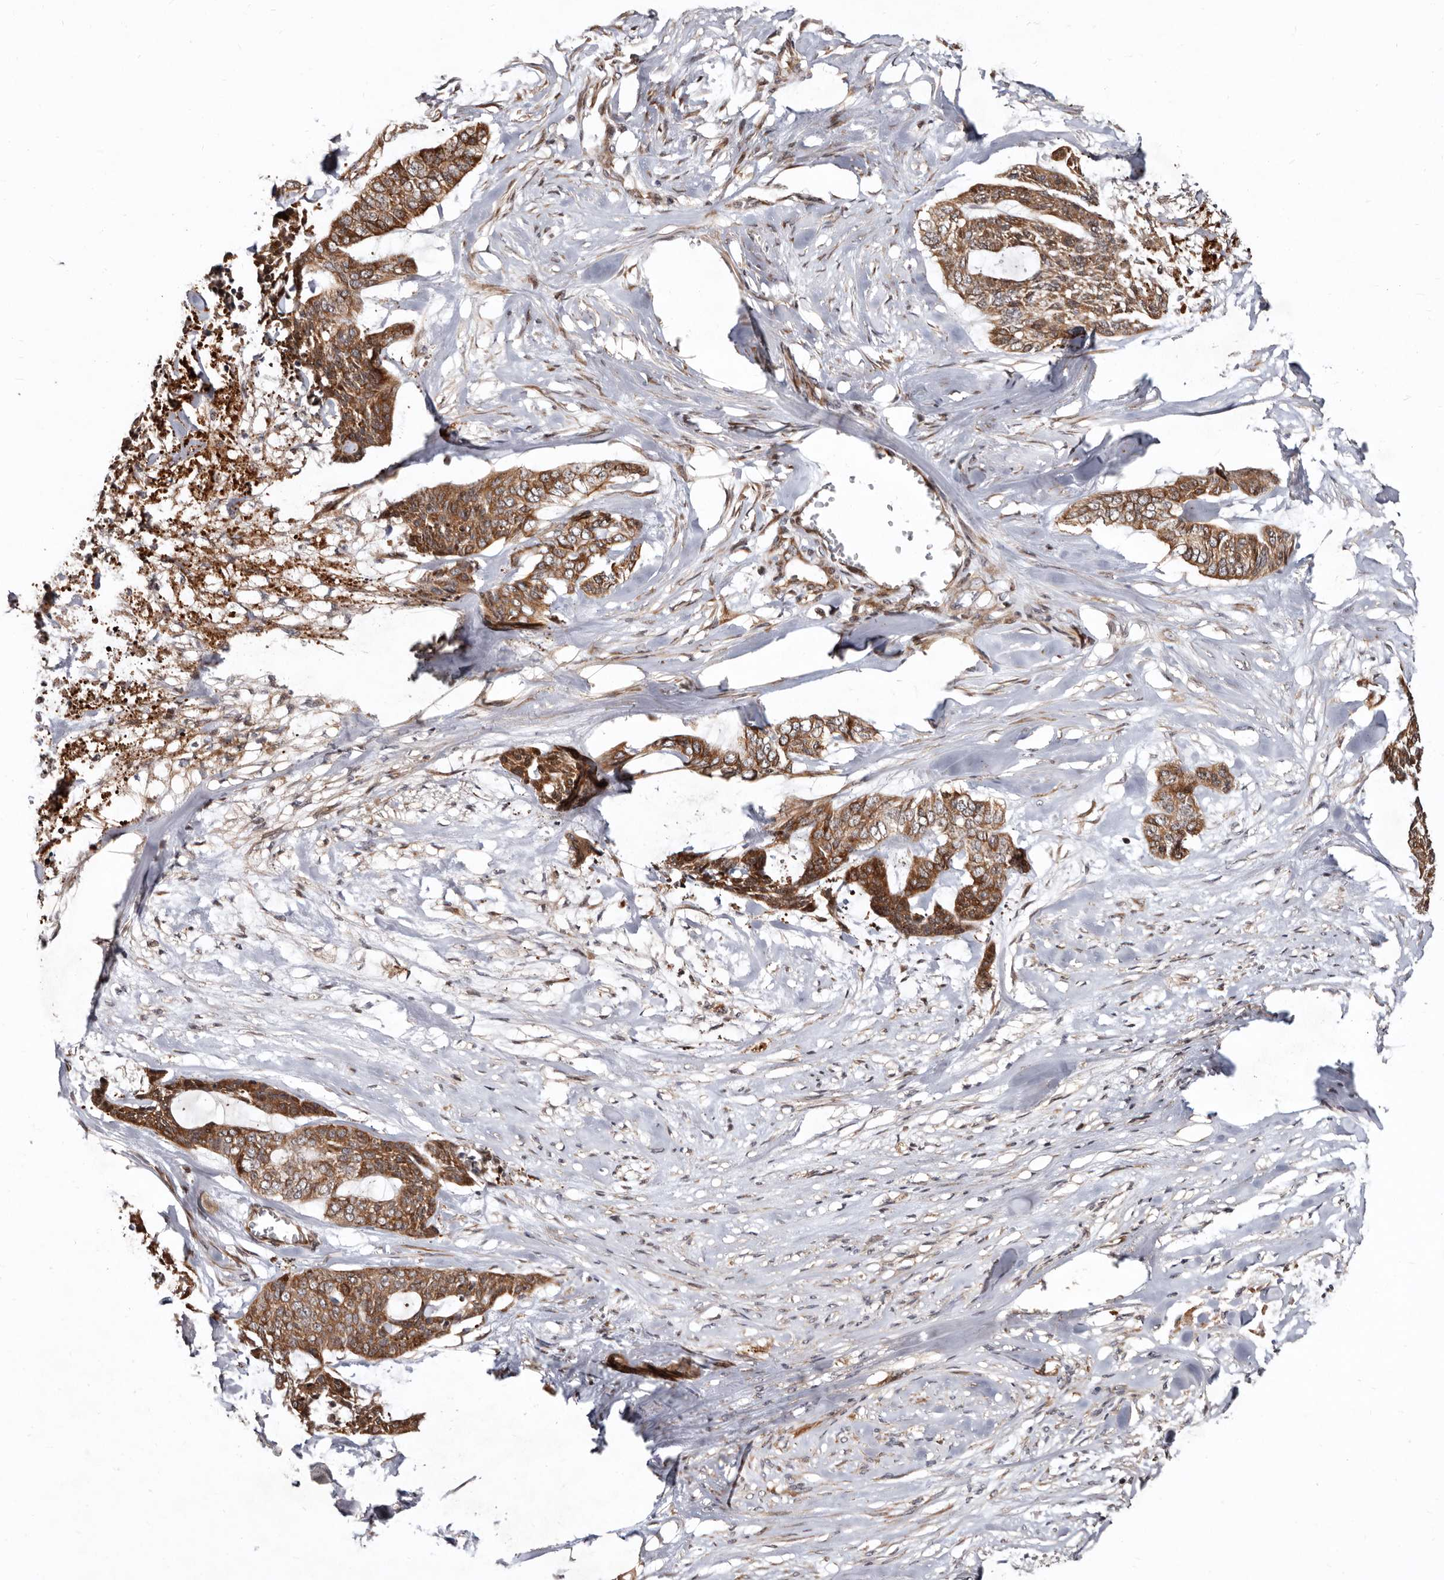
{"staining": {"intensity": "strong", "quantity": ">75%", "location": "cytoplasmic/membranous"}, "tissue": "skin cancer", "cell_type": "Tumor cells", "image_type": "cancer", "snomed": [{"axis": "morphology", "description": "Basal cell carcinoma"}, {"axis": "topography", "description": "Skin"}], "caption": "Strong cytoplasmic/membranous protein positivity is appreciated in approximately >75% of tumor cells in basal cell carcinoma (skin).", "gene": "WEE2", "patient": {"sex": "female", "age": 64}}